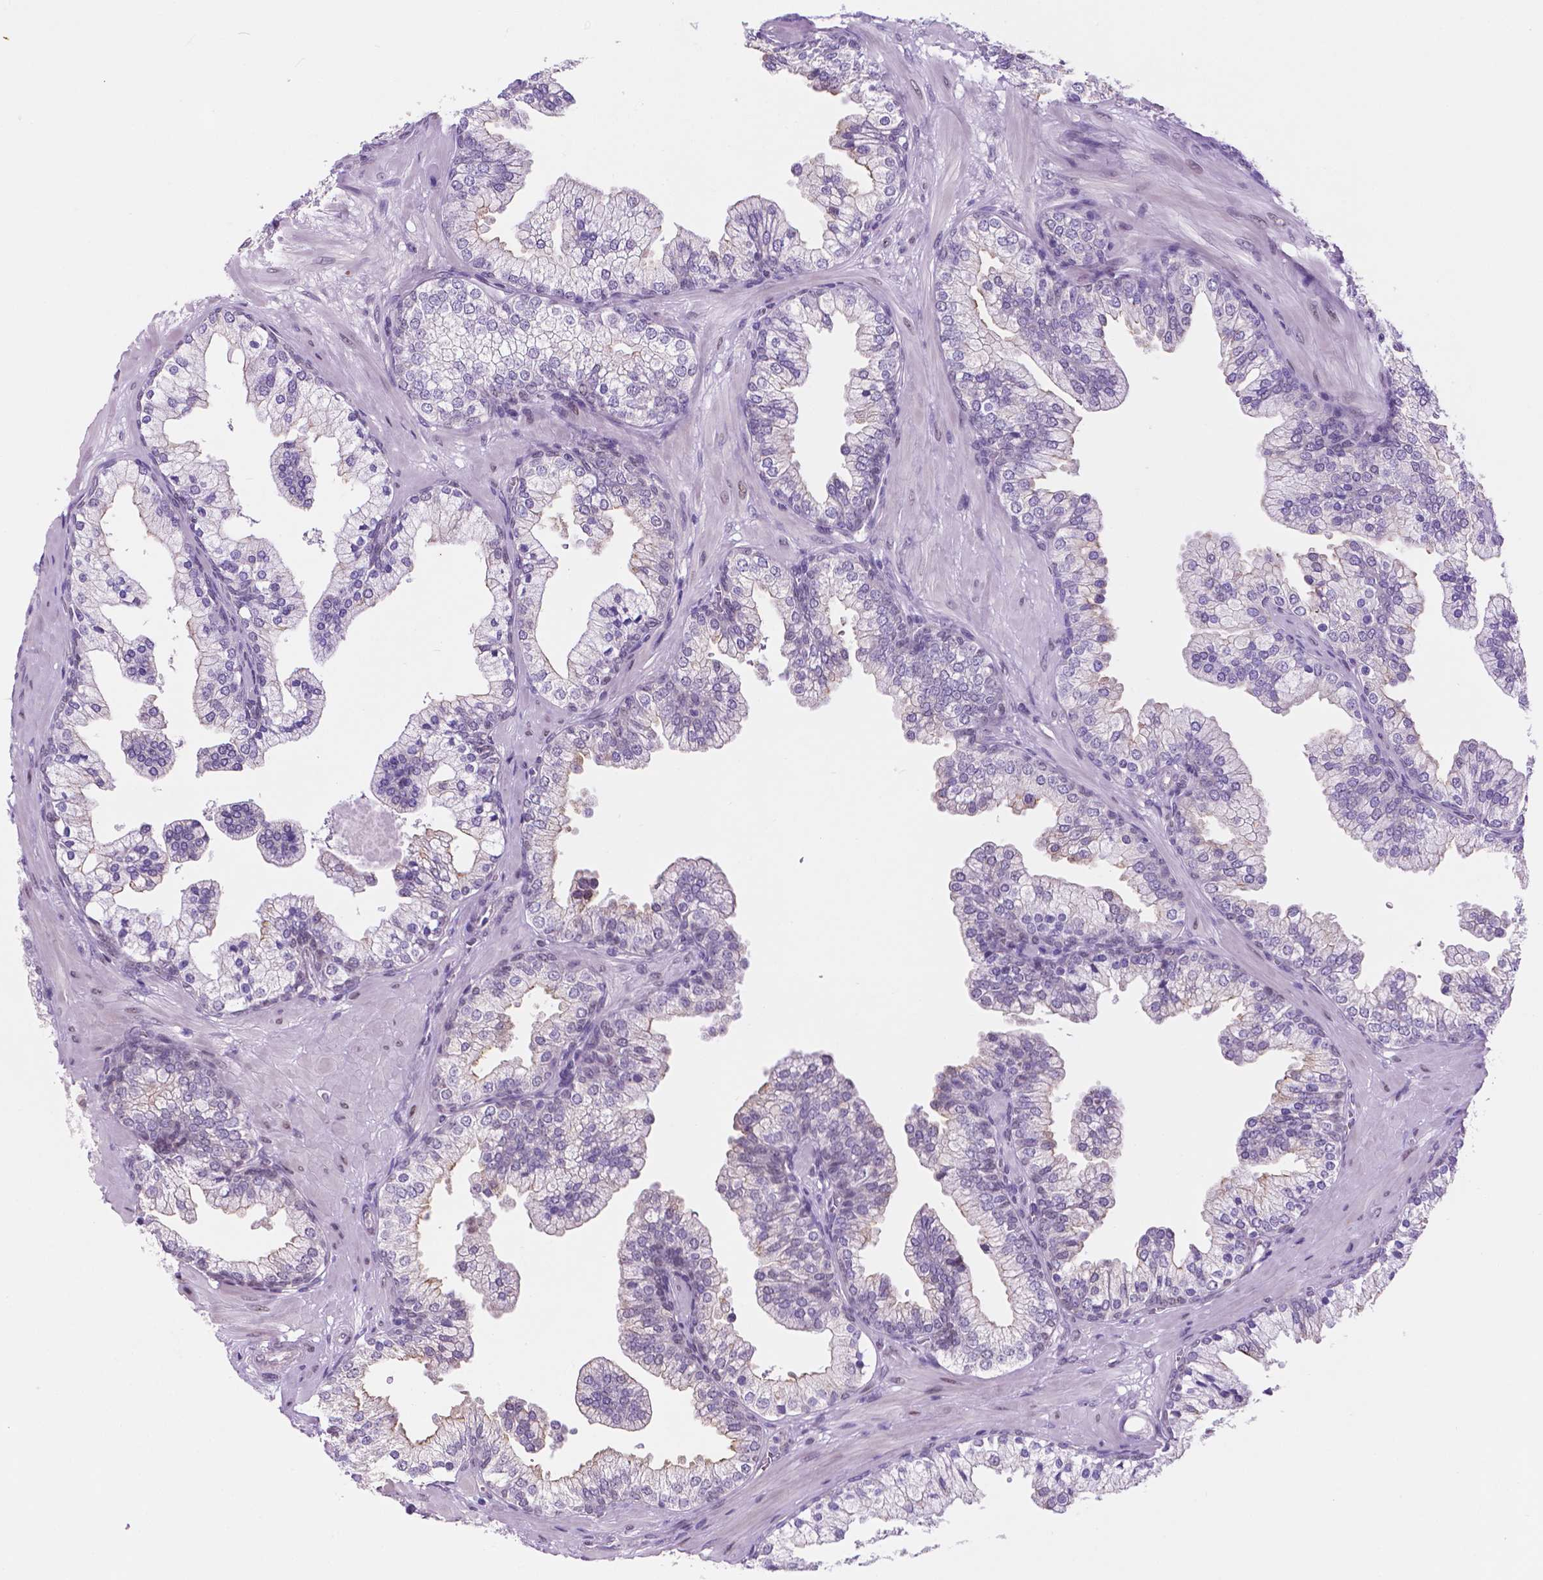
{"staining": {"intensity": "weak", "quantity": "<25%", "location": "cytoplasmic/membranous"}, "tissue": "prostate", "cell_type": "Glandular cells", "image_type": "normal", "snomed": [{"axis": "morphology", "description": "Normal tissue, NOS"}, {"axis": "topography", "description": "Prostate"}, {"axis": "topography", "description": "Peripheral nerve tissue"}], "caption": "Immunohistochemistry of unremarkable human prostate reveals no expression in glandular cells. (IHC, brightfield microscopy, high magnification).", "gene": "FAM50B", "patient": {"sex": "male", "age": 61}}